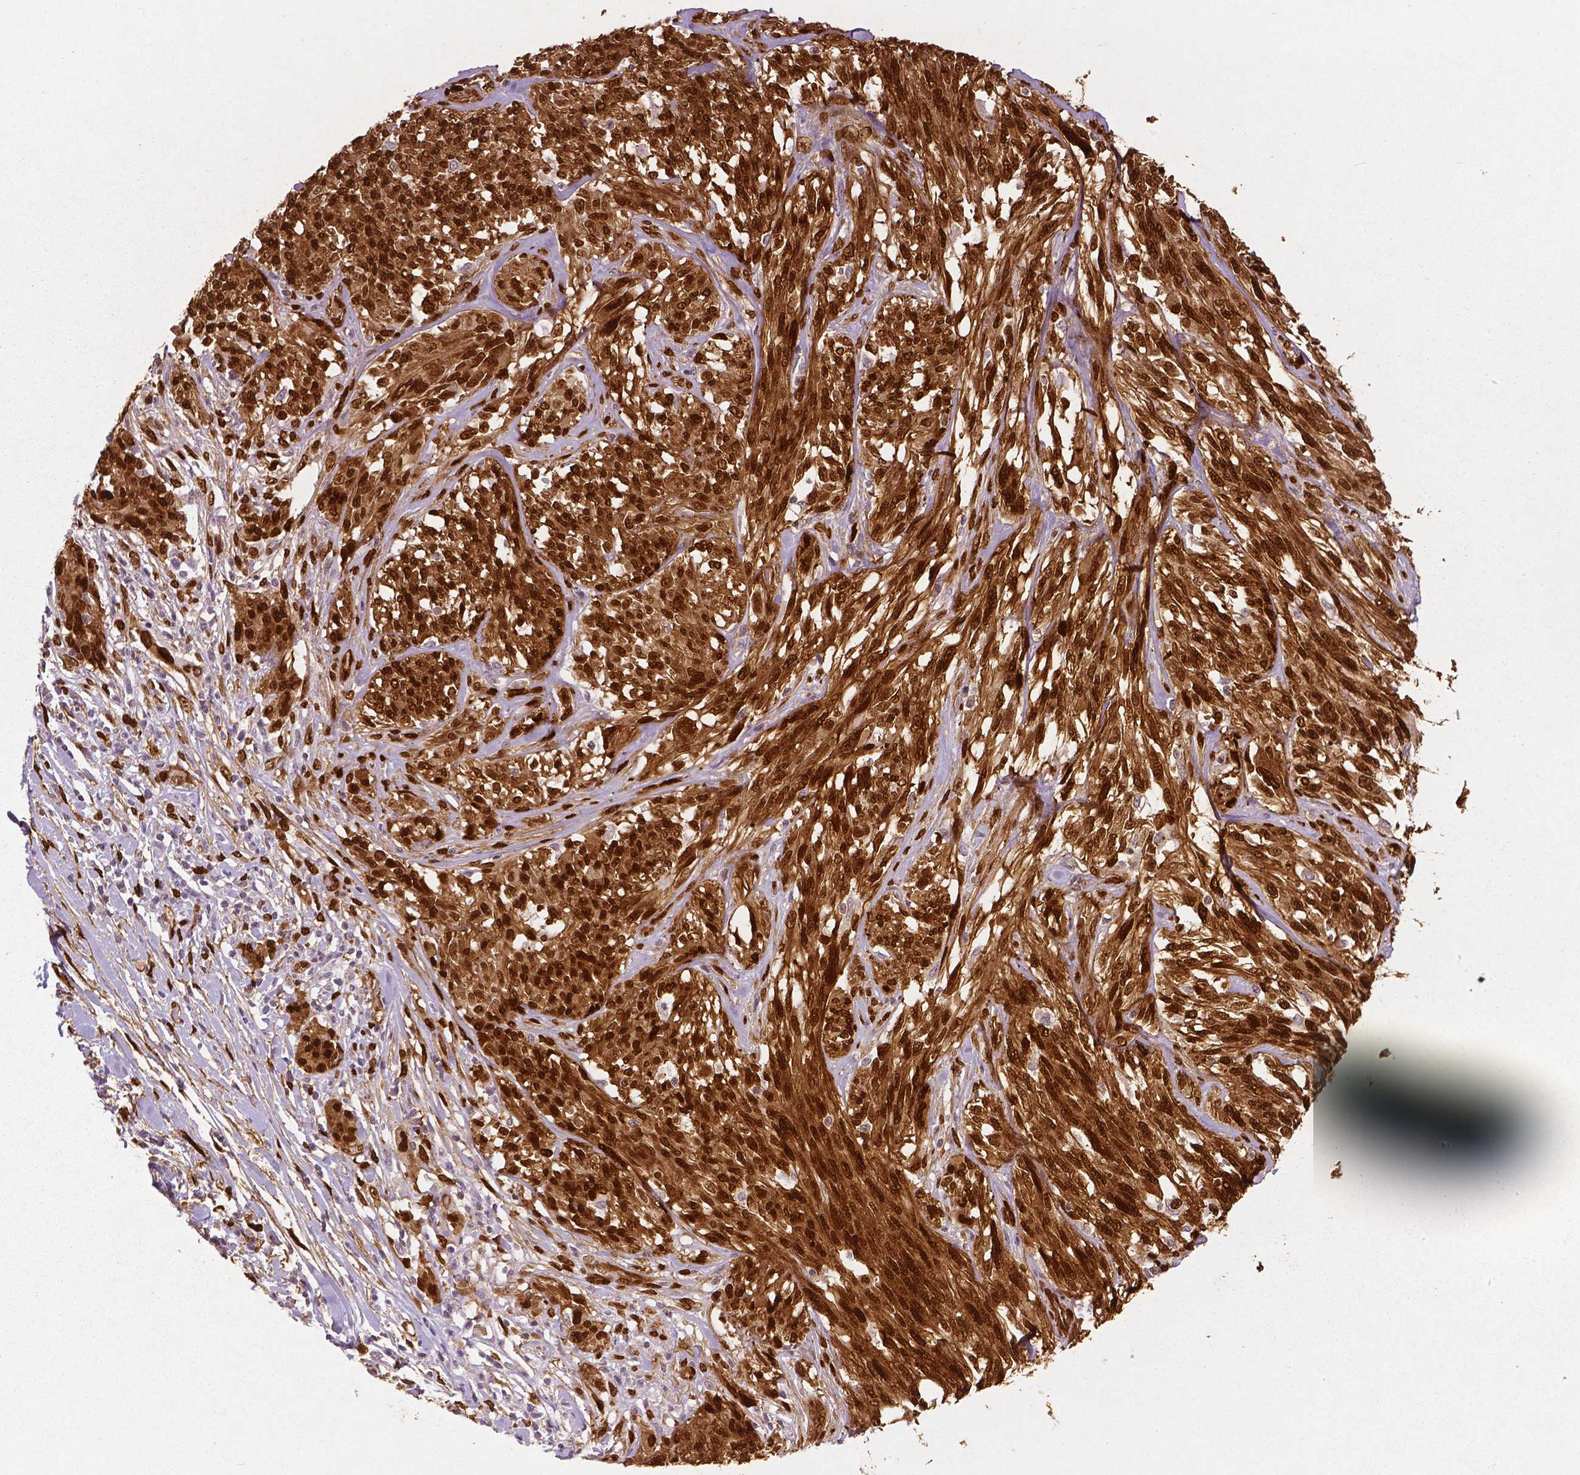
{"staining": {"intensity": "strong", "quantity": ">75%", "location": "cytoplasmic/membranous,nuclear"}, "tissue": "melanoma", "cell_type": "Tumor cells", "image_type": "cancer", "snomed": [{"axis": "morphology", "description": "Malignant melanoma, NOS"}, {"axis": "topography", "description": "Skin"}], "caption": "Strong cytoplasmic/membranous and nuclear positivity for a protein is seen in approximately >75% of tumor cells of malignant melanoma using immunohistochemistry (IHC).", "gene": "WWTR1", "patient": {"sex": "female", "age": 91}}